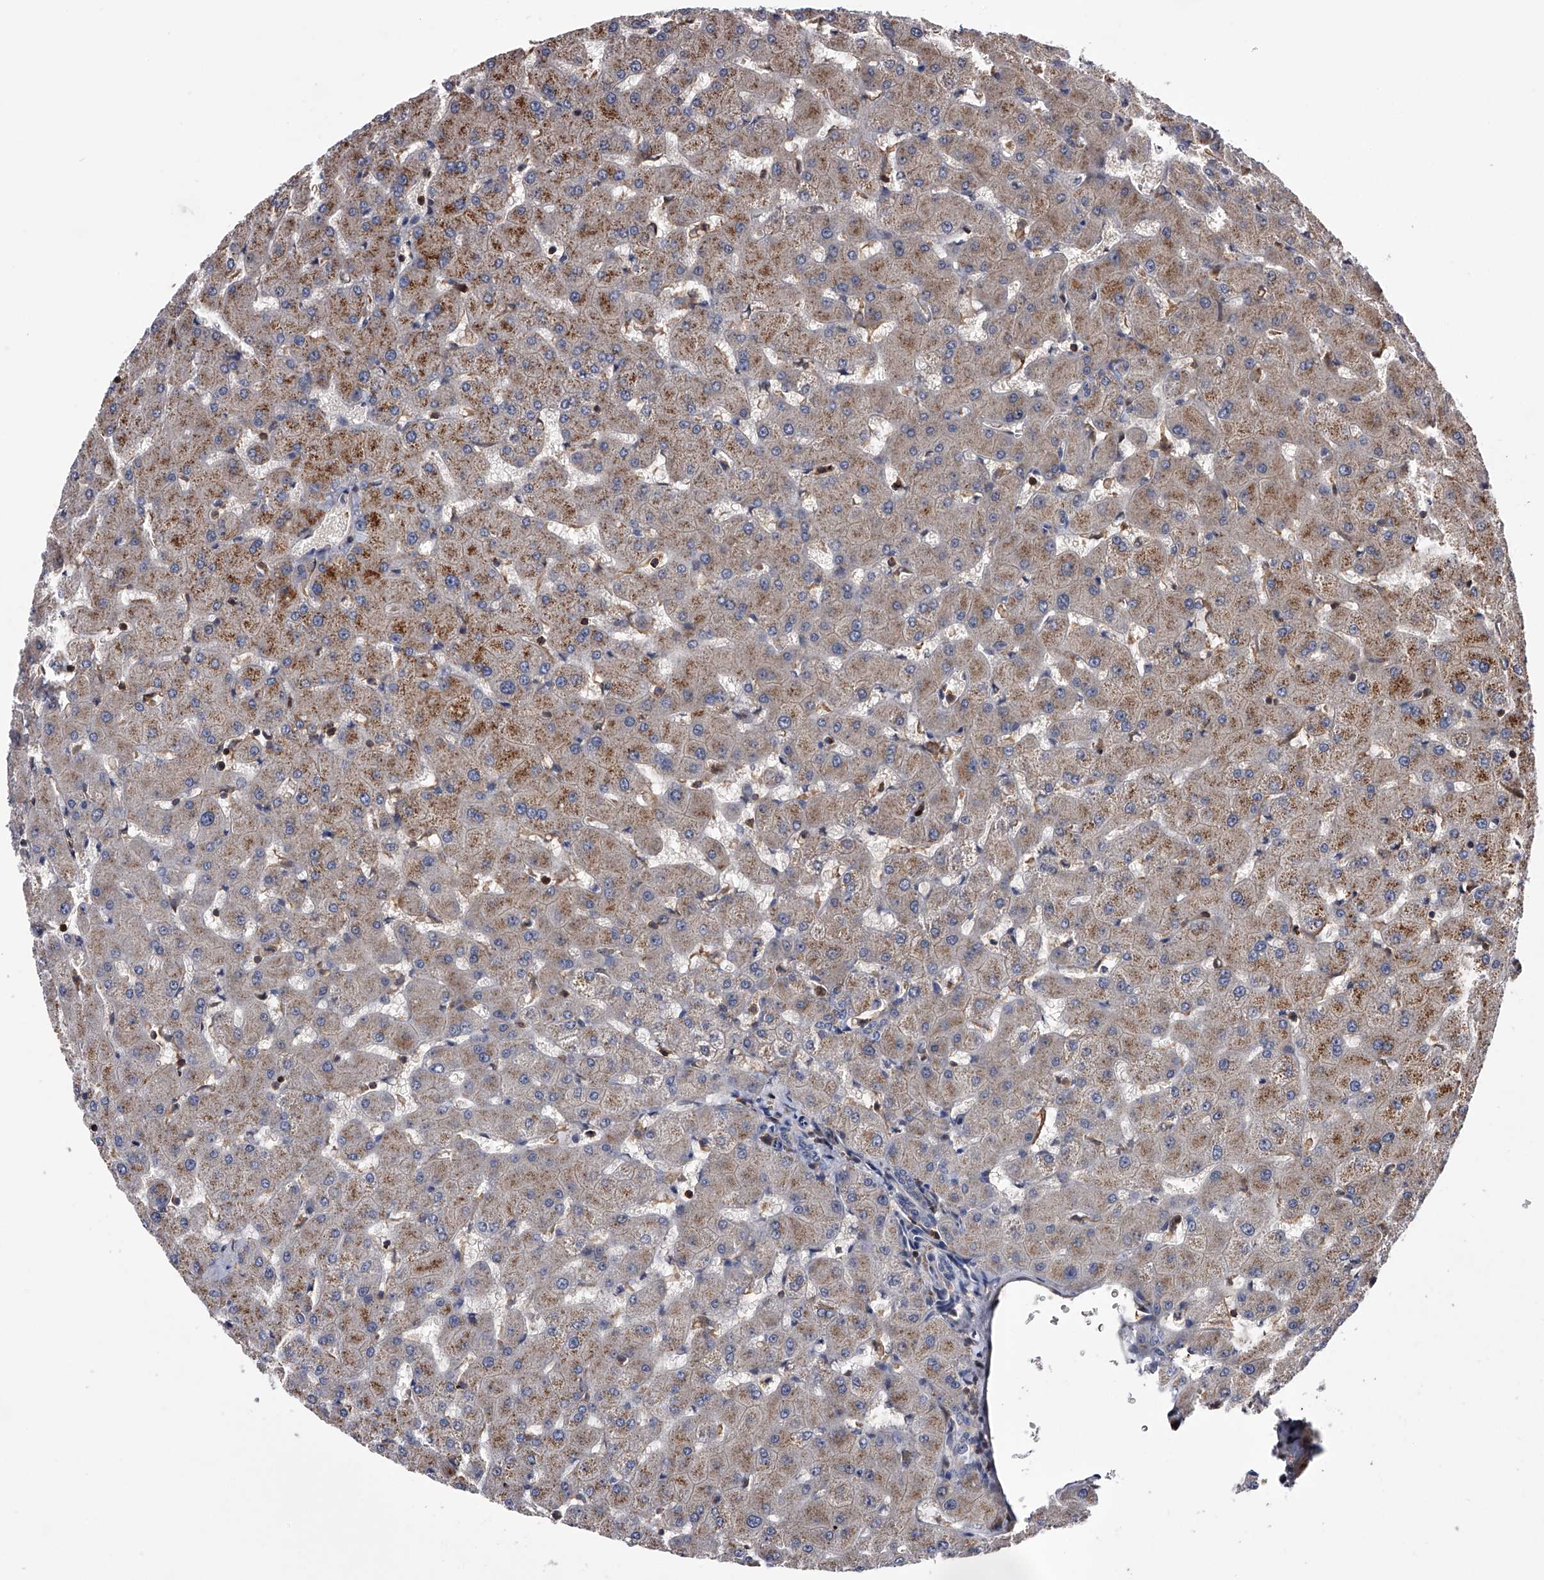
{"staining": {"intensity": "weak", "quantity": "25%-75%", "location": "cytoplasmic/membranous"}, "tissue": "liver", "cell_type": "Cholangiocytes", "image_type": "normal", "snomed": [{"axis": "morphology", "description": "Normal tissue, NOS"}, {"axis": "topography", "description": "Liver"}], "caption": "Immunohistochemistry (IHC) histopathology image of benign liver stained for a protein (brown), which shows low levels of weak cytoplasmic/membranous staining in about 25%-75% of cholangiocytes.", "gene": "PAN3", "patient": {"sex": "female", "age": 63}}